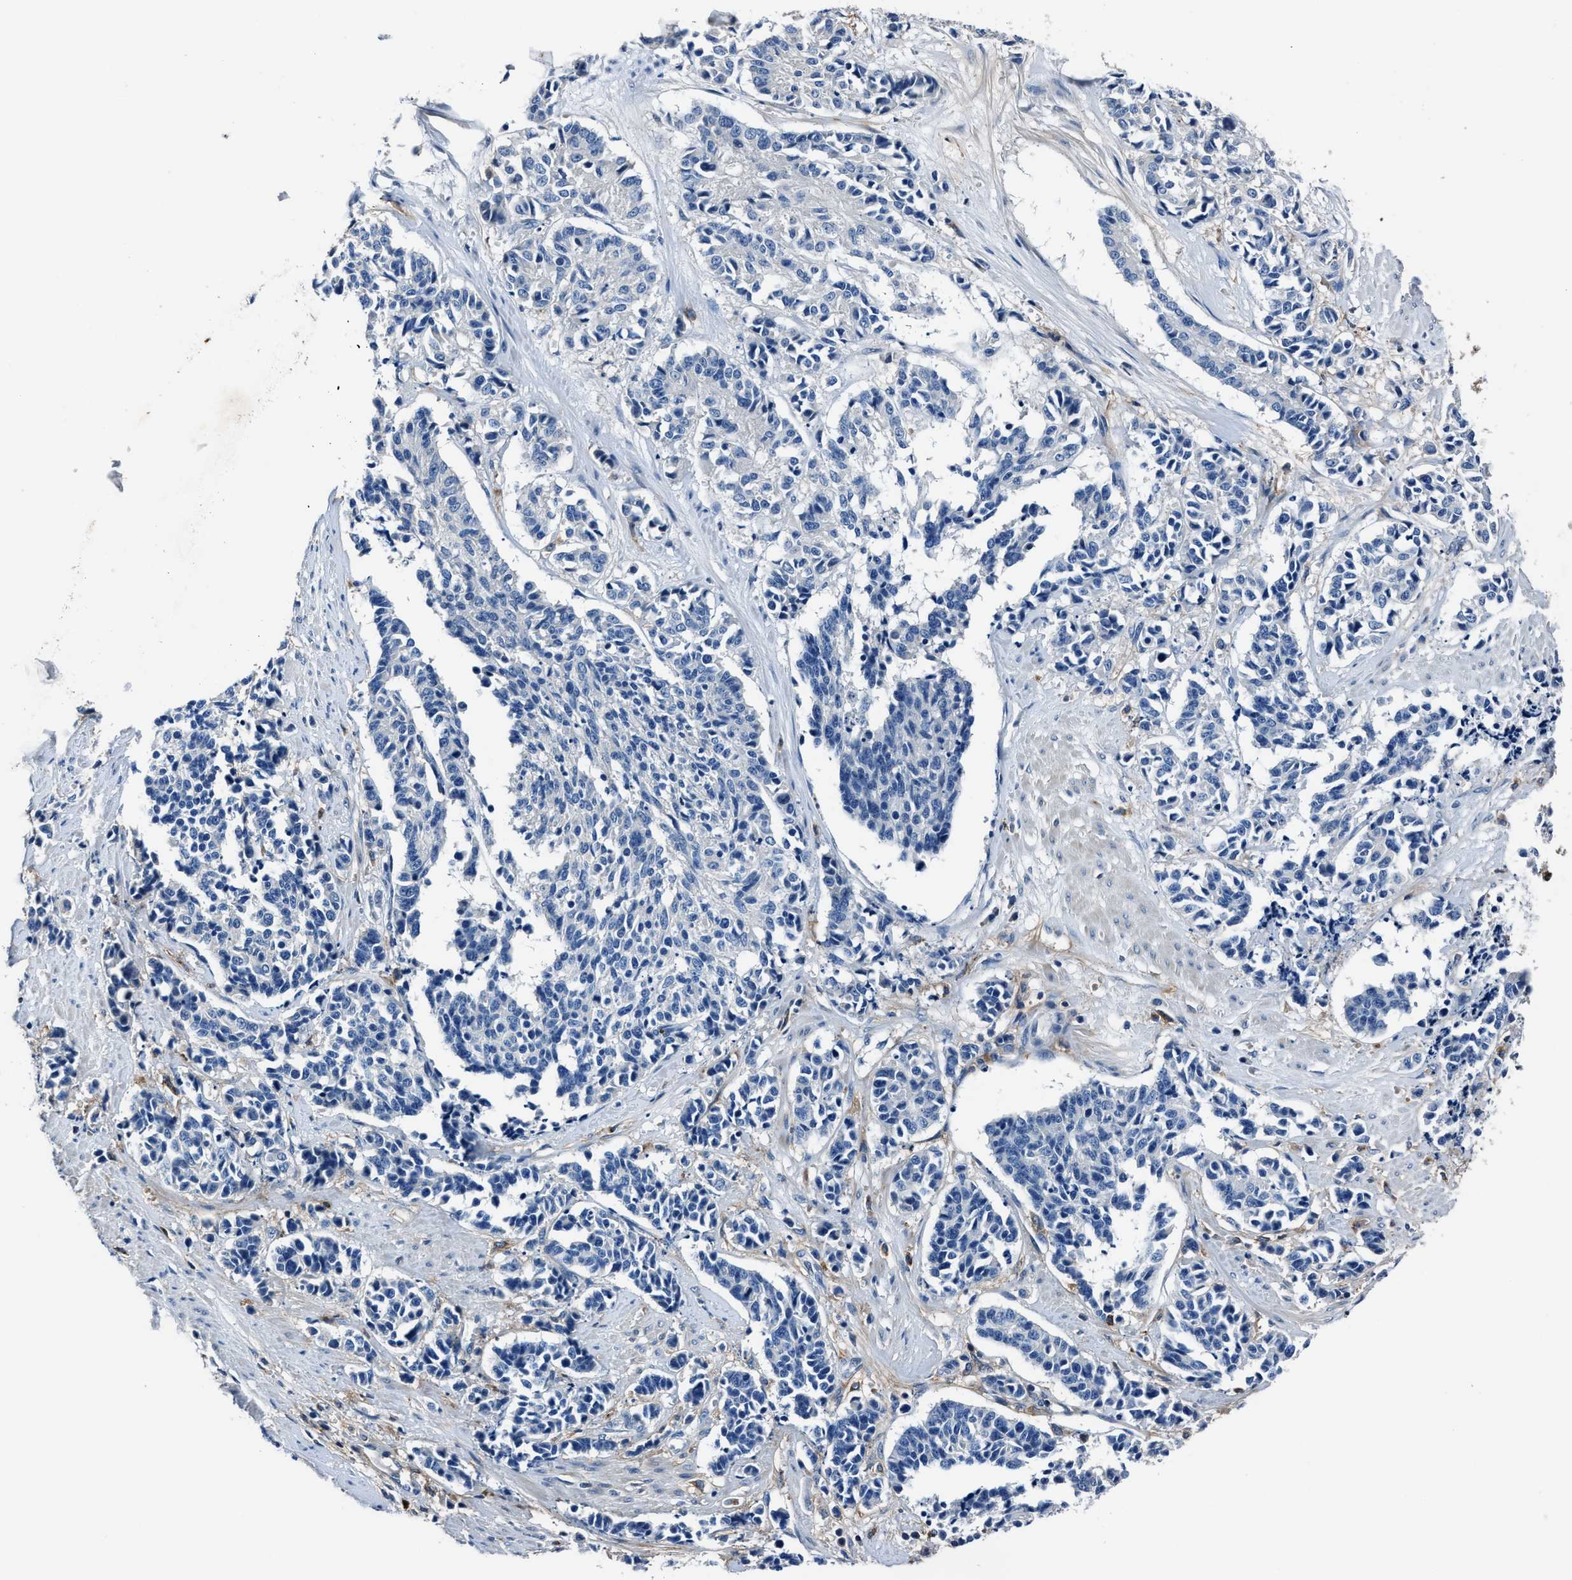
{"staining": {"intensity": "negative", "quantity": "none", "location": "none"}, "tissue": "cervical cancer", "cell_type": "Tumor cells", "image_type": "cancer", "snomed": [{"axis": "morphology", "description": "Squamous cell carcinoma, NOS"}, {"axis": "topography", "description": "Cervix"}], "caption": "Immunohistochemical staining of human cervical cancer (squamous cell carcinoma) reveals no significant expression in tumor cells.", "gene": "FGL2", "patient": {"sex": "female", "age": 35}}